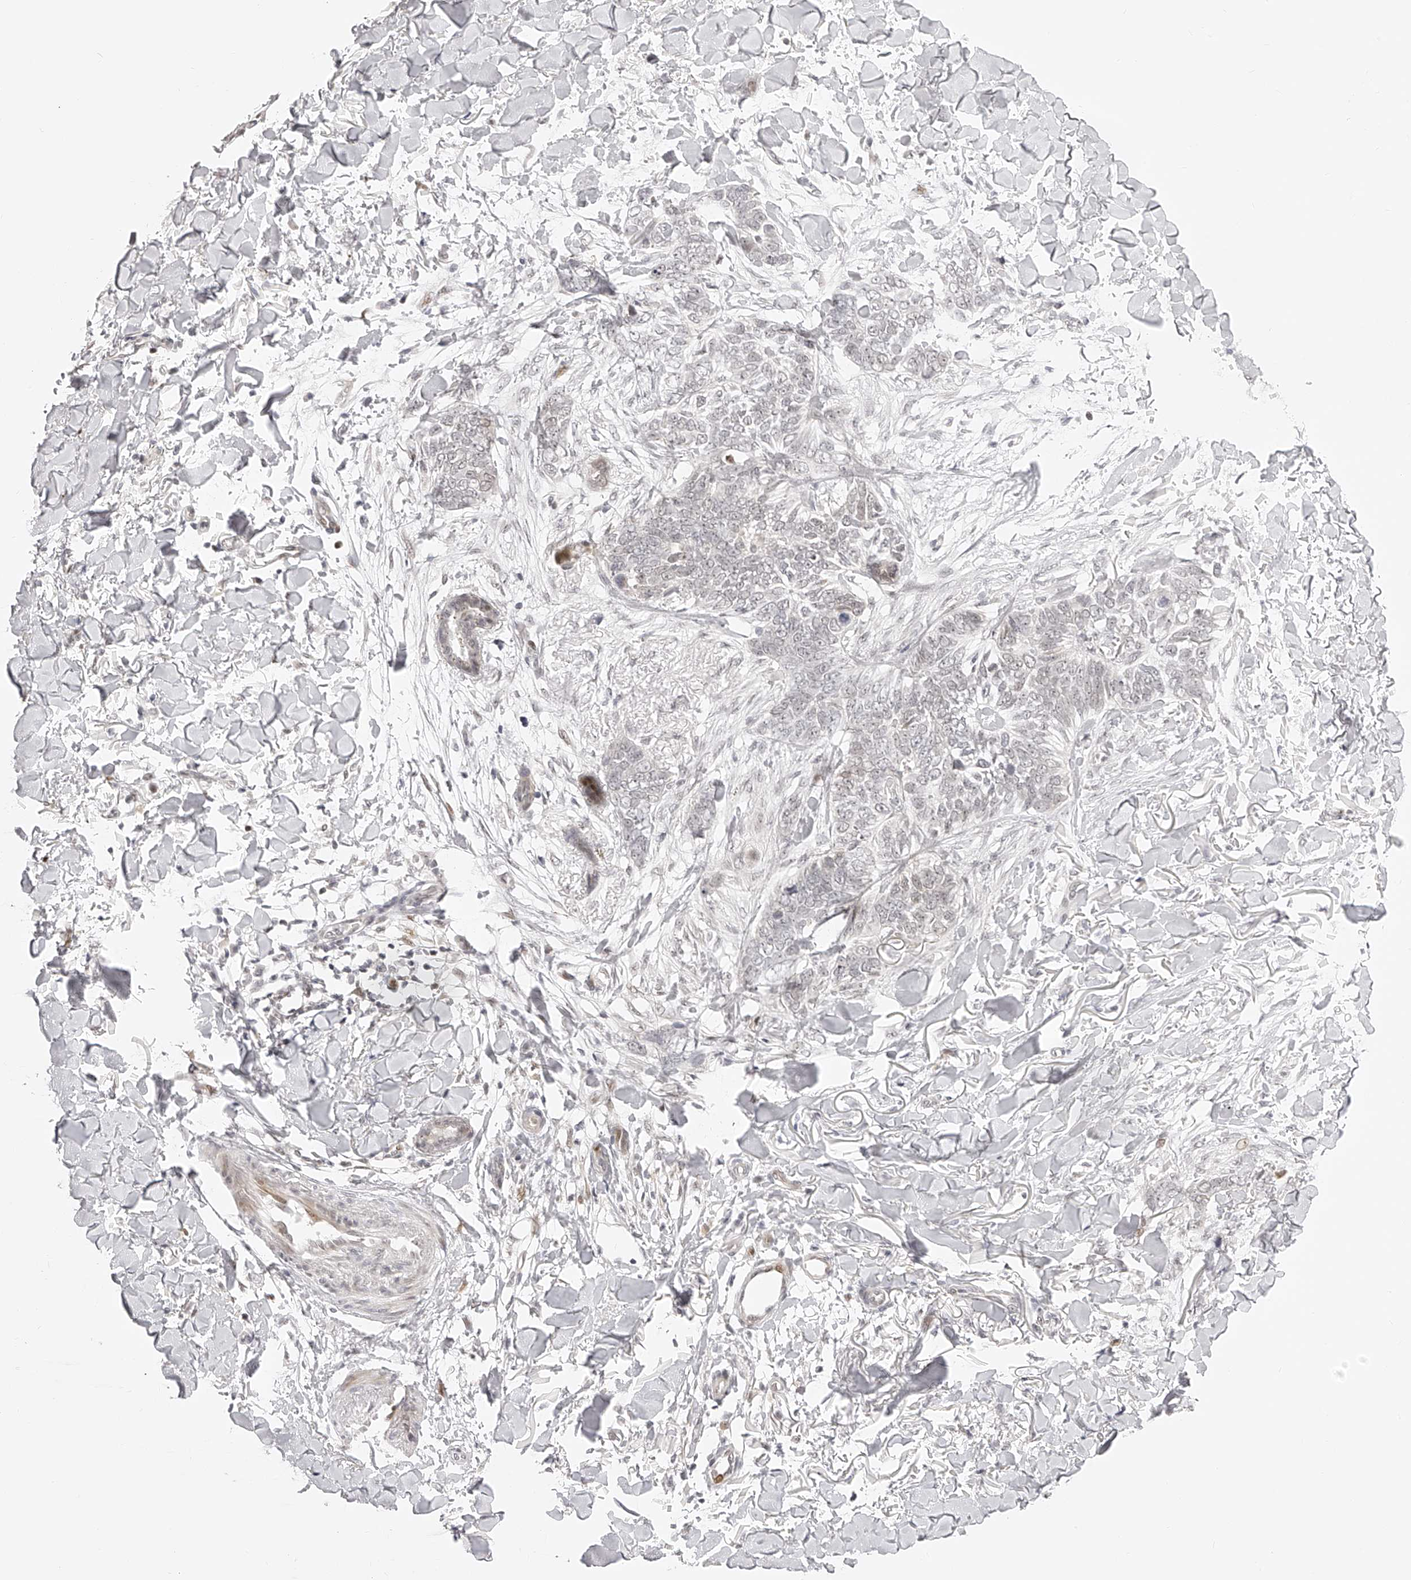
{"staining": {"intensity": "weak", "quantity": "<25%", "location": "nuclear"}, "tissue": "skin cancer", "cell_type": "Tumor cells", "image_type": "cancer", "snomed": [{"axis": "morphology", "description": "Normal tissue, NOS"}, {"axis": "morphology", "description": "Basal cell carcinoma"}, {"axis": "topography", "description": "Skin"}], "caption": "This is a micrograph of immunohistochemistry staining of skin cancer, which shows no staining in tumor cells. The staining is performed using DAB (3,3'-diaminobenzidine) brown chromogen with nuclei counter-stained in using hematoxylin.", "gene": "PLEKHG1", "patient": {"sex": "male", "age": 77}}